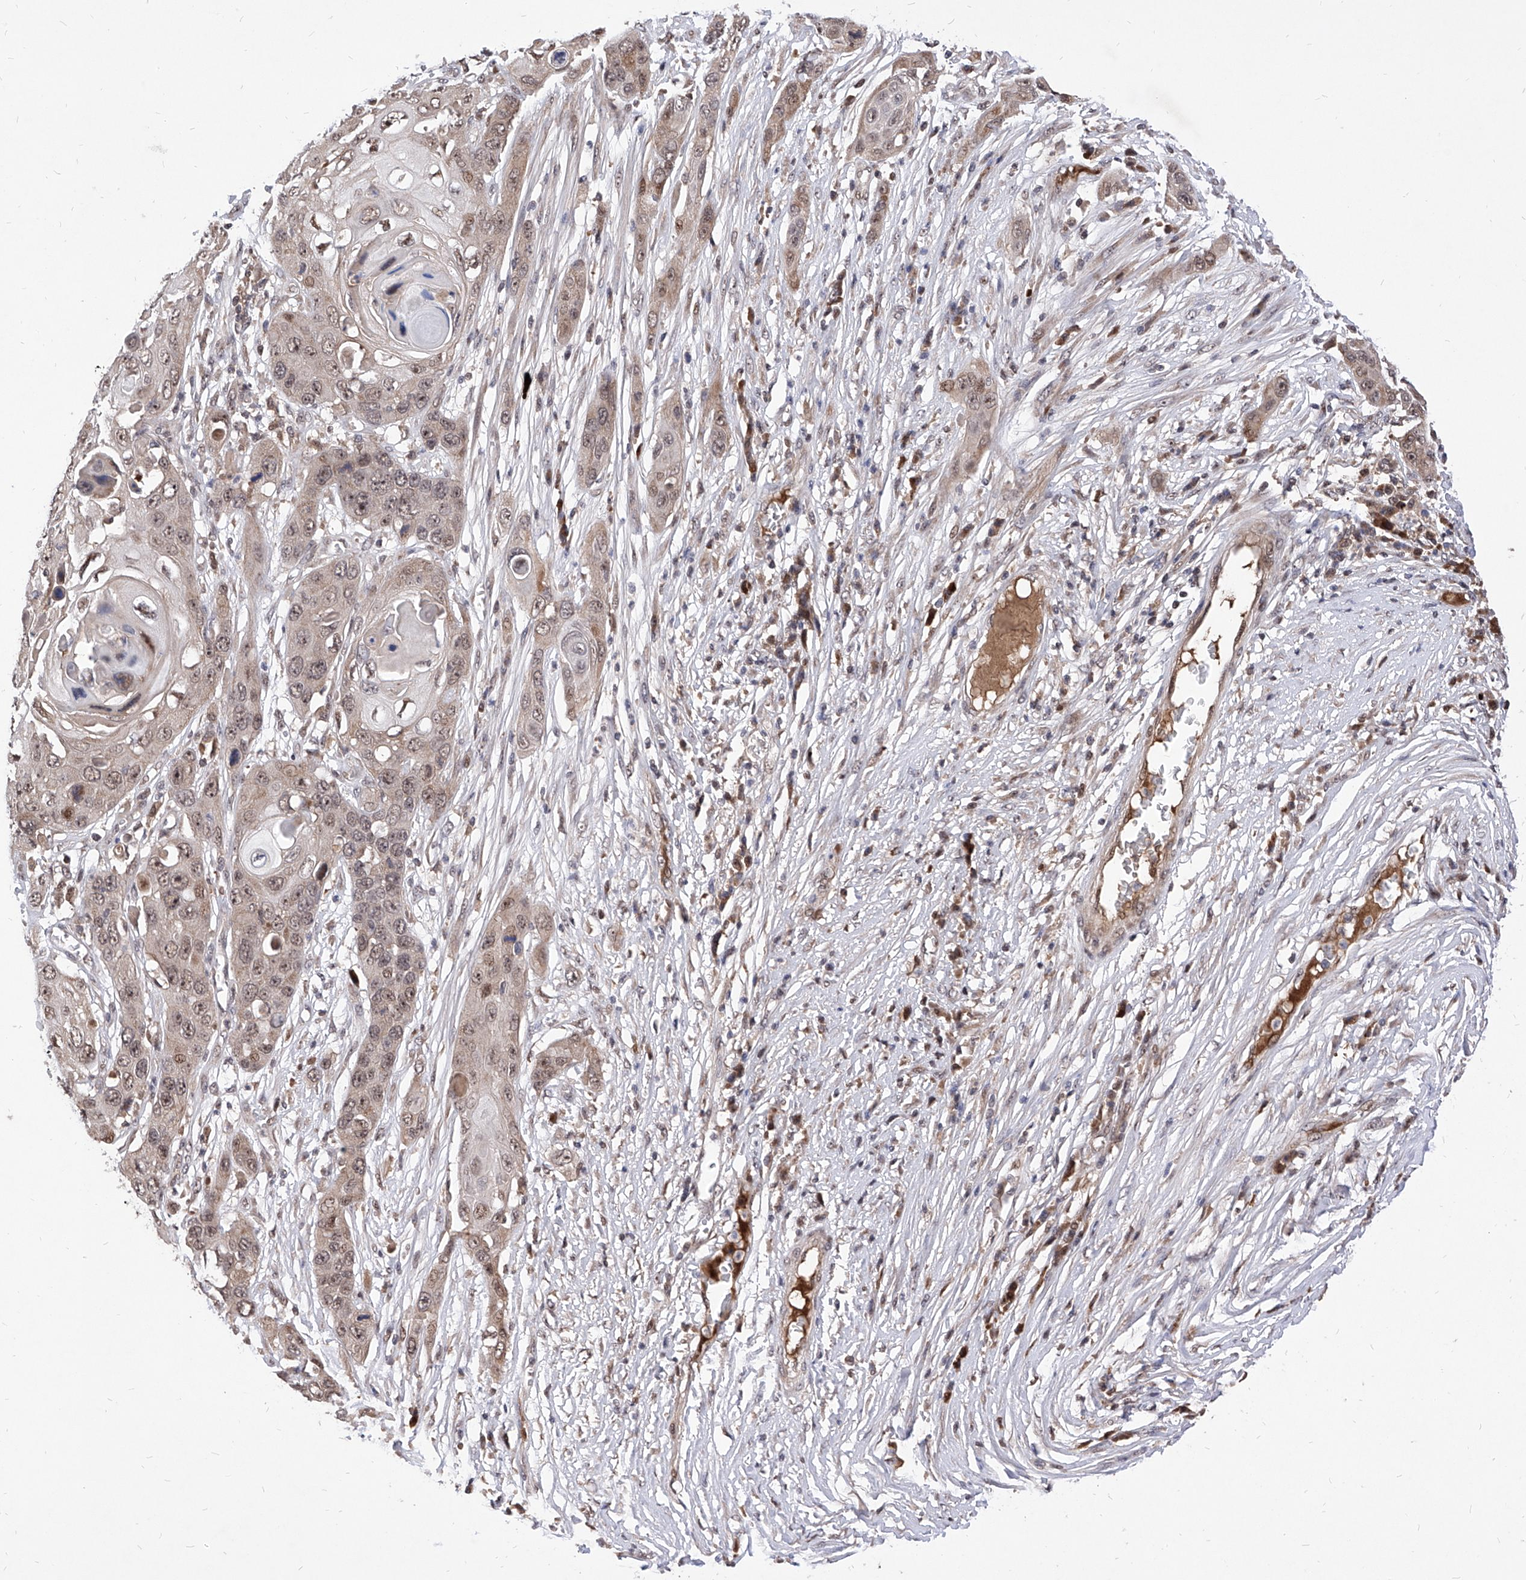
{"staining": {"intensity": "weak", "quantity": ">75%", "location": "cytoplasmic/membranous,nuclear"}, "tissue": "skin cancer", "cell_type": "Tumor cells", "image_type": "cancer", "snomed": [{"axis": "morphology", "description": "Squamous cell carcinoma, NOS"}, {"axis": "topography", "description": "Skin"}], "caption": "This histopathology image shows squamous cell carcinoma (skin) stained with IHC to label a protein in brown. The cytoplasmic/membranous and nuclear of tumor cells show weak positivity for the protein. Nuclei are counter-stained blue.", "gene": "LGR4", "patient": {"sex": "male", "age": 55}}